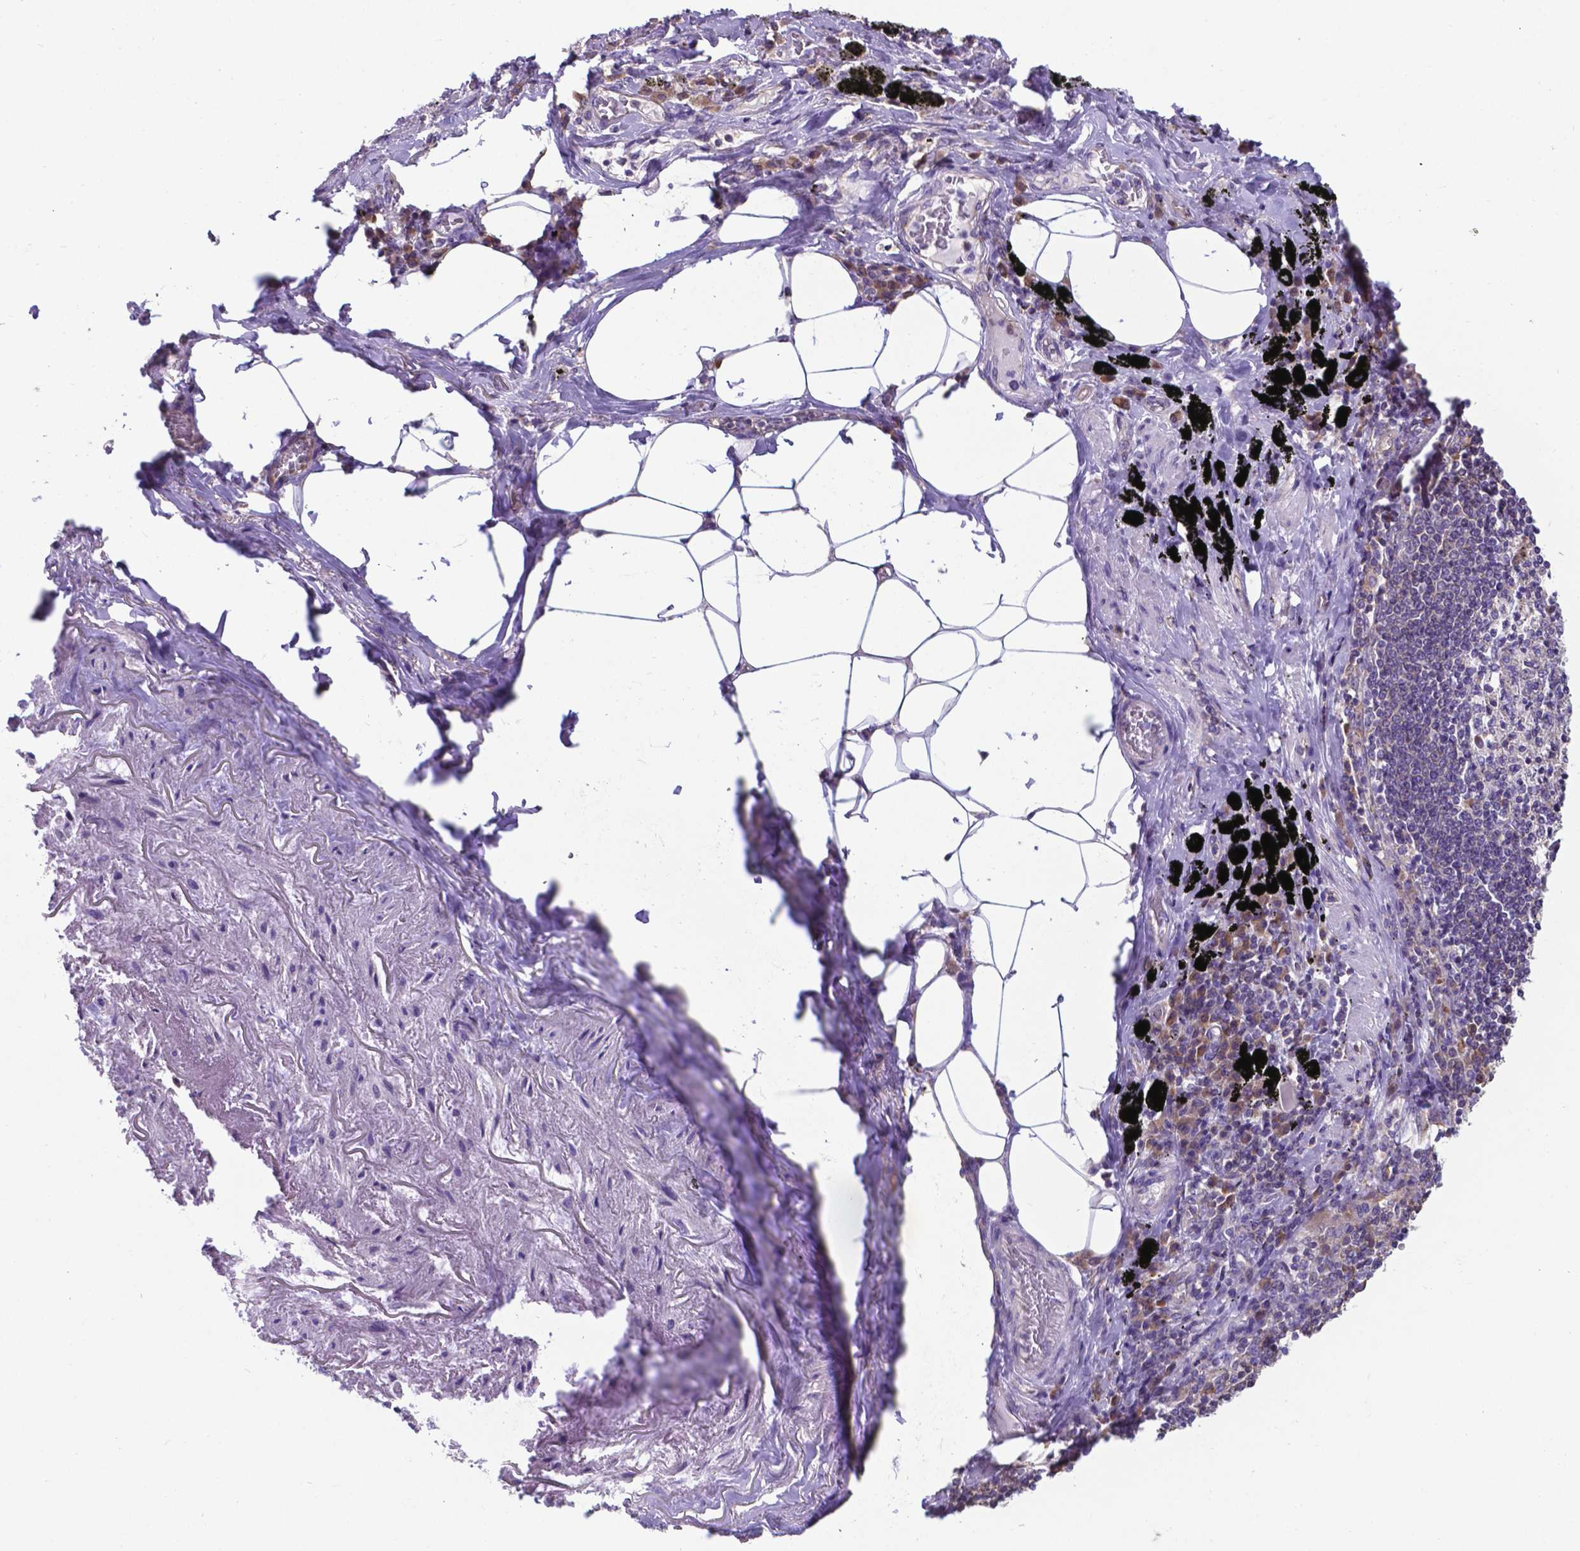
{"staining": {"intensity": "negative", "quantity": "none", "location": "none"}, "tissue": "adipose tissue", "cell_type": "Adipocytes", "image_type": "normal", "snomed": [{"axis": "morphology", "description": "Normal tissue, NOS"}, {"axis": "topography", "description": "Bronchus"}, {"axis": "topography", "description": "Lung"}], "caption": "High power microscopy image of an IHC micrograph of normal adipose tissue, revealing no significant staining in adipocytes. The staining is performed using DAB (3,3'-diaminobenzidine) brown chromogen with nuclei counter-stained in using hematoxylin.", "gene": "RPL6", "patient": {"sex": "female", "age": 57}}